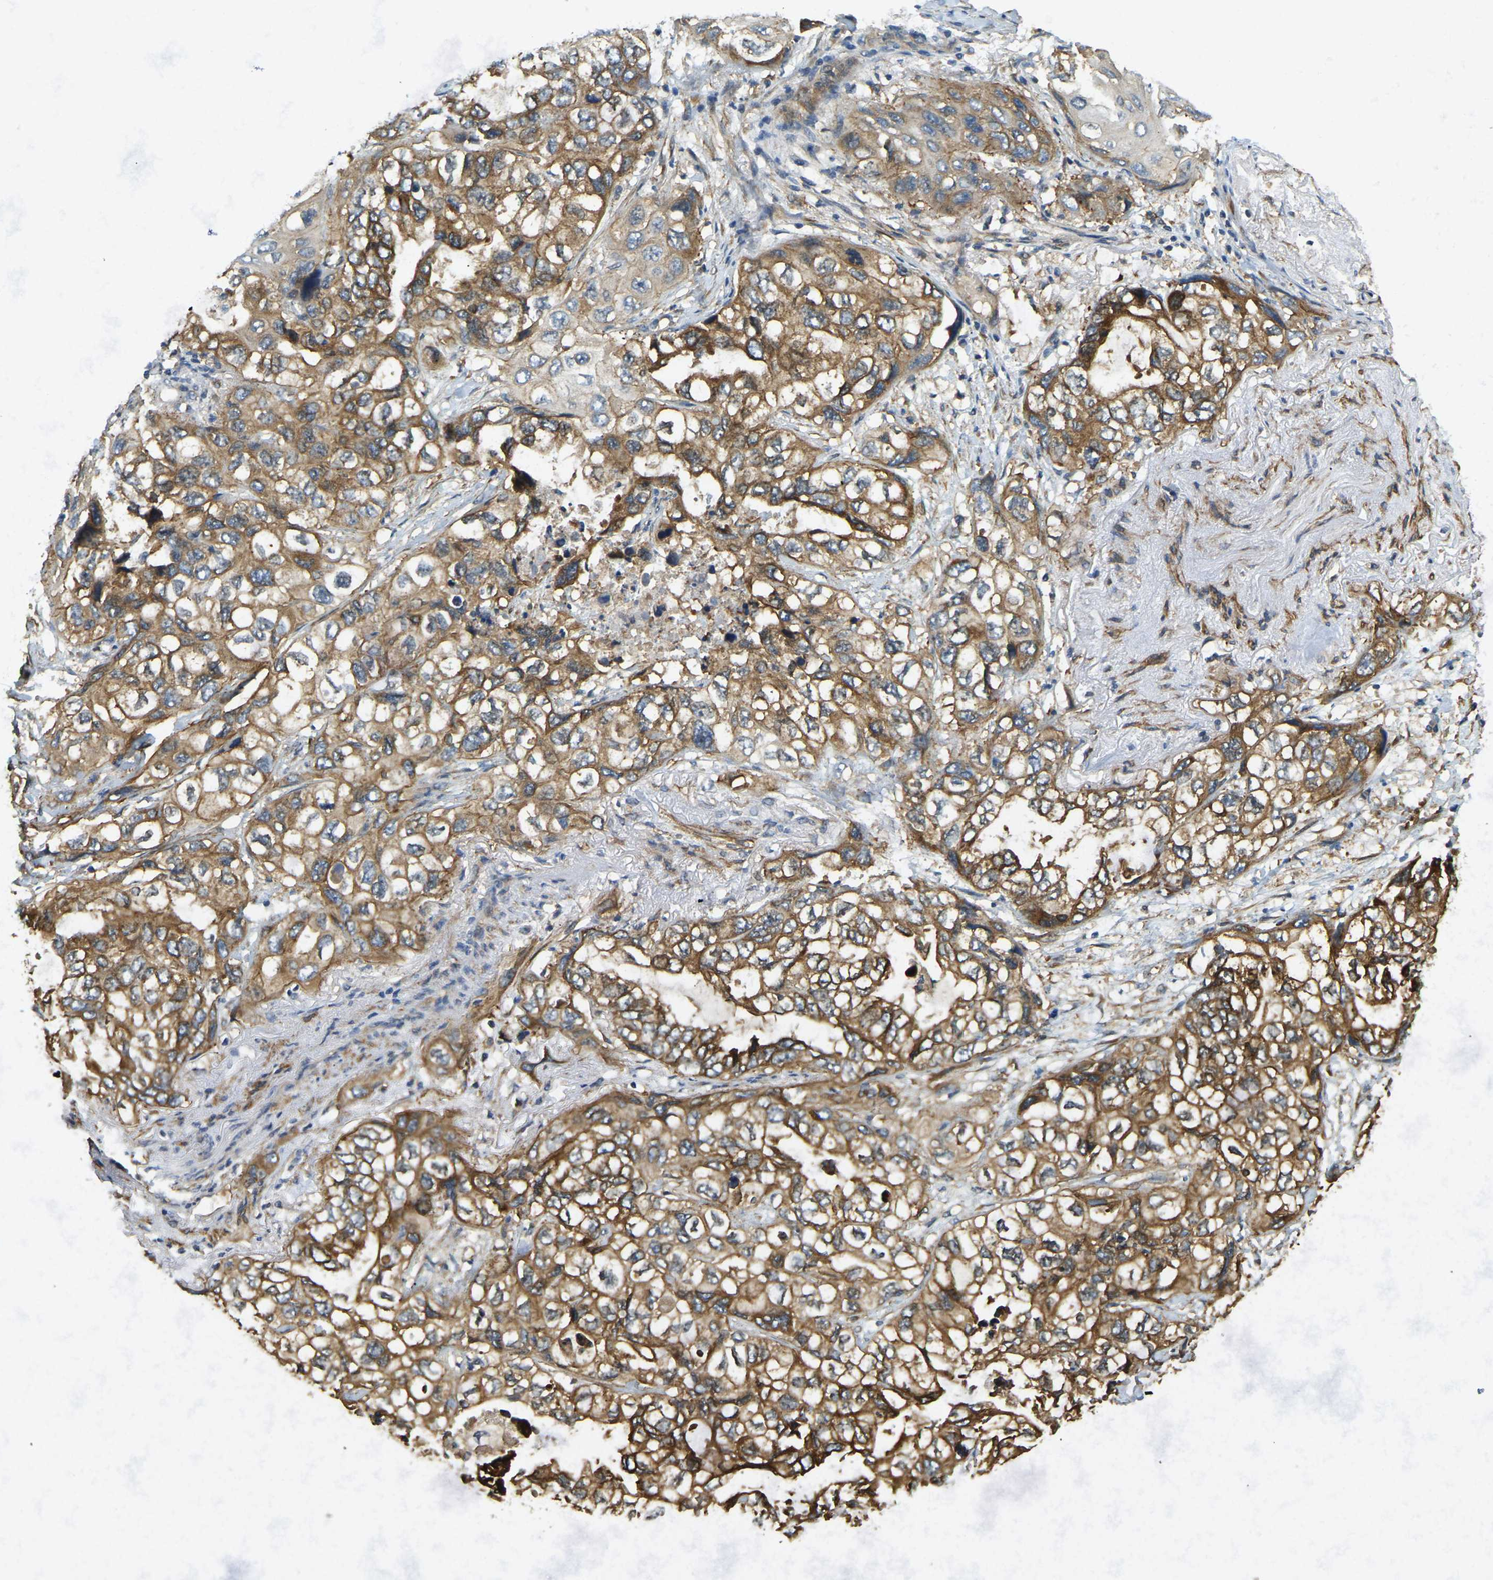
{"staining": {"intensity": "strong", "quantity": ">75%", "location": "cytoplasmic/membranous"}, "tissue": "lung cancer", "cell_type": "Tumor cells", "image_type": "cancer", "snomed": [{"axis": "morphology", "description": "Squamous cell carcinoma, NOS"}, {"axis": "topography", "description": "Lung"}], "caption": "DAB immunohistochemical staining of human squamous cell carcinoma (lung) exhibits strong cytoplasmic/membranous protein expression in about >75% of tumor cells. The staining is performed using DAB (3,3'-diaminobenzidine) brown chromogen to label protein expression. The nuclei are counter-stained blue using hematoxylin.", "gene": "ERGIC1", "patient": {"sex": "female", "age": 73}}